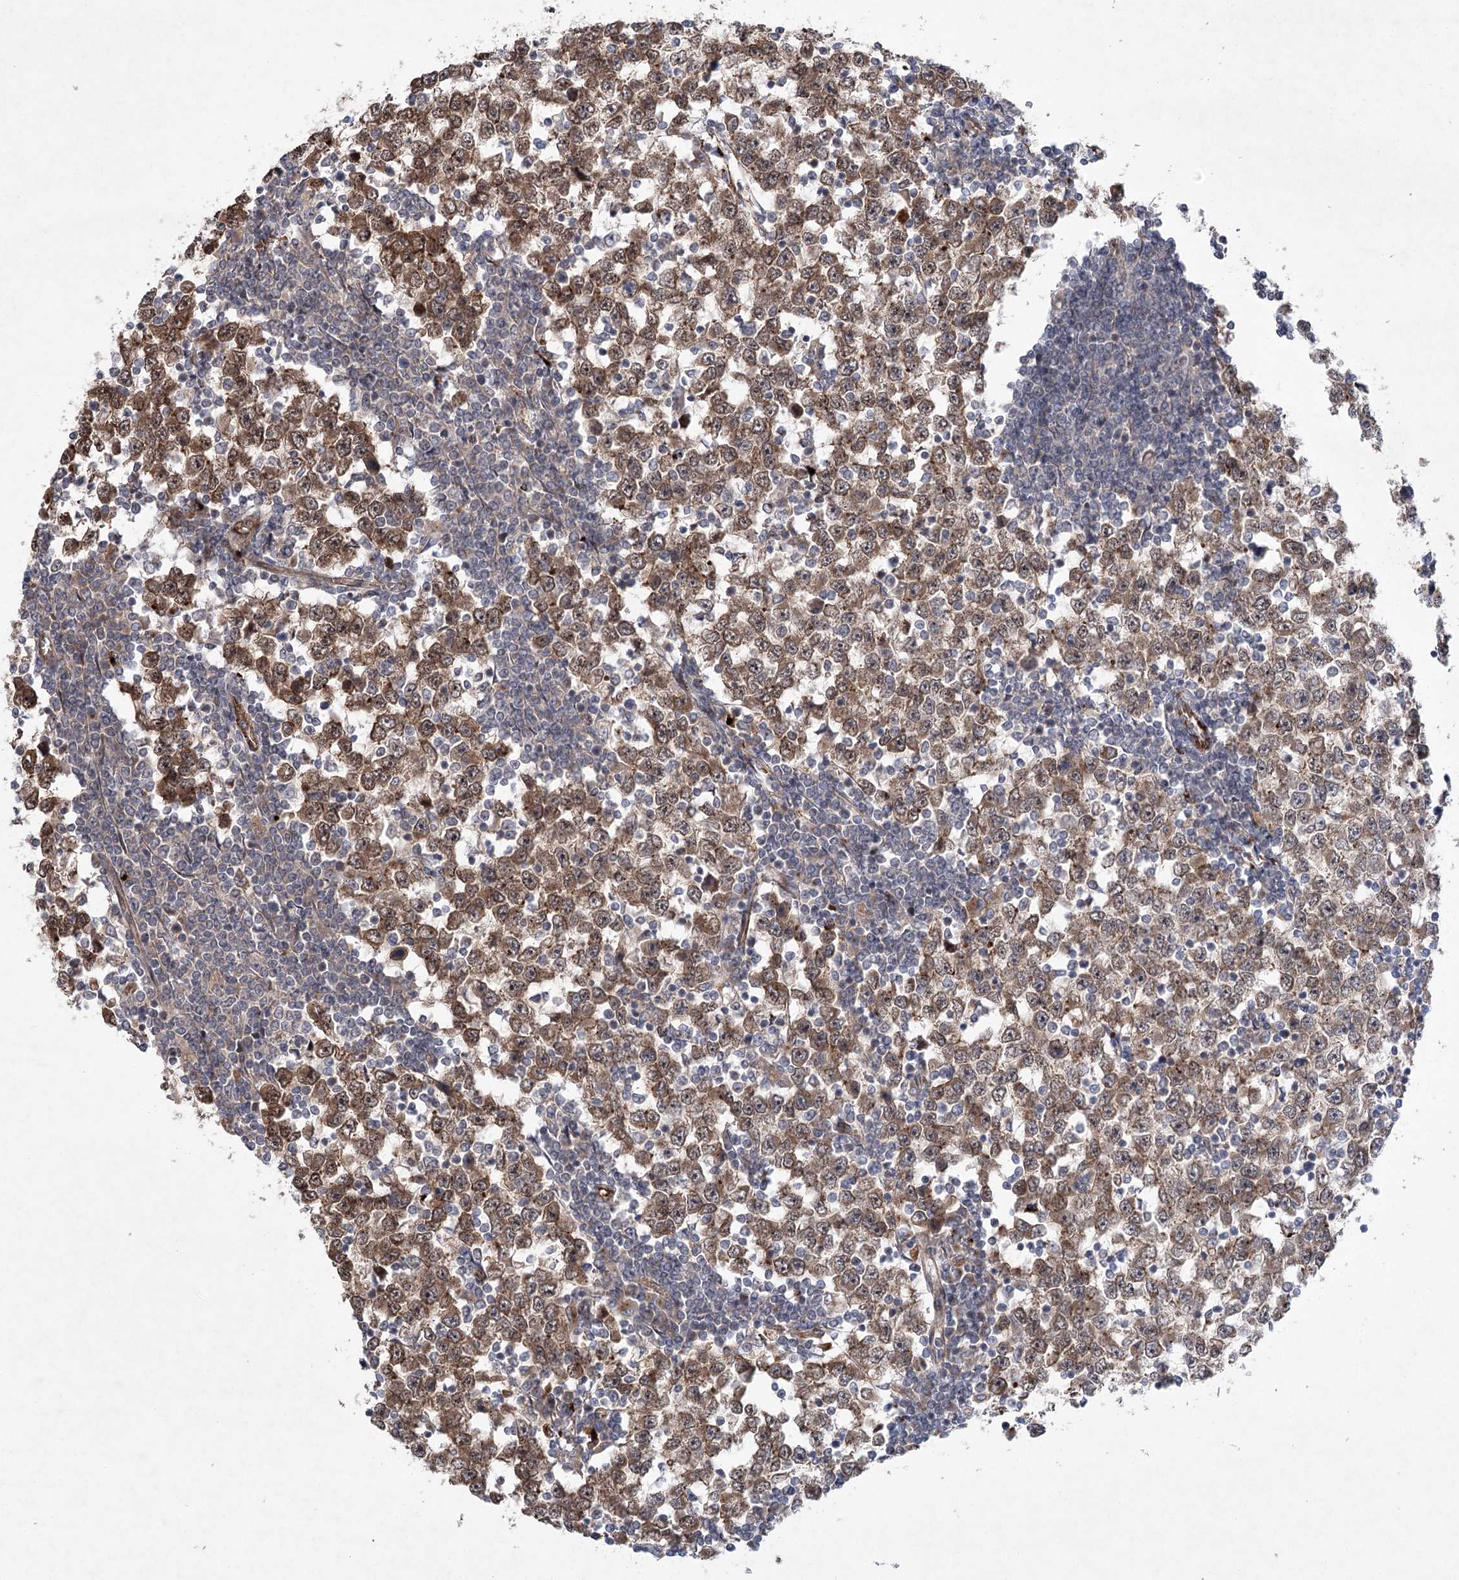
{"staining": {"intensity": "moderate", "quantity": ">75%", "location": "cytoplasmic/membranous"}, "tissue": "testis cancer", "cell_type": "Tumor cells", "image_type": "cancer", "snomed": [{"axis": "morphology", "description": "Seminoma, NOS"}, {"axis": "topography", "description": "Testis"}], "caption": "The immunohistochemical stain shows moderate cytoplasmic/membranous staining in tumor cells of seminoma (testis) tissue.", "gene": "METTL24", "patient": {"sex": "male", "age": 65}}